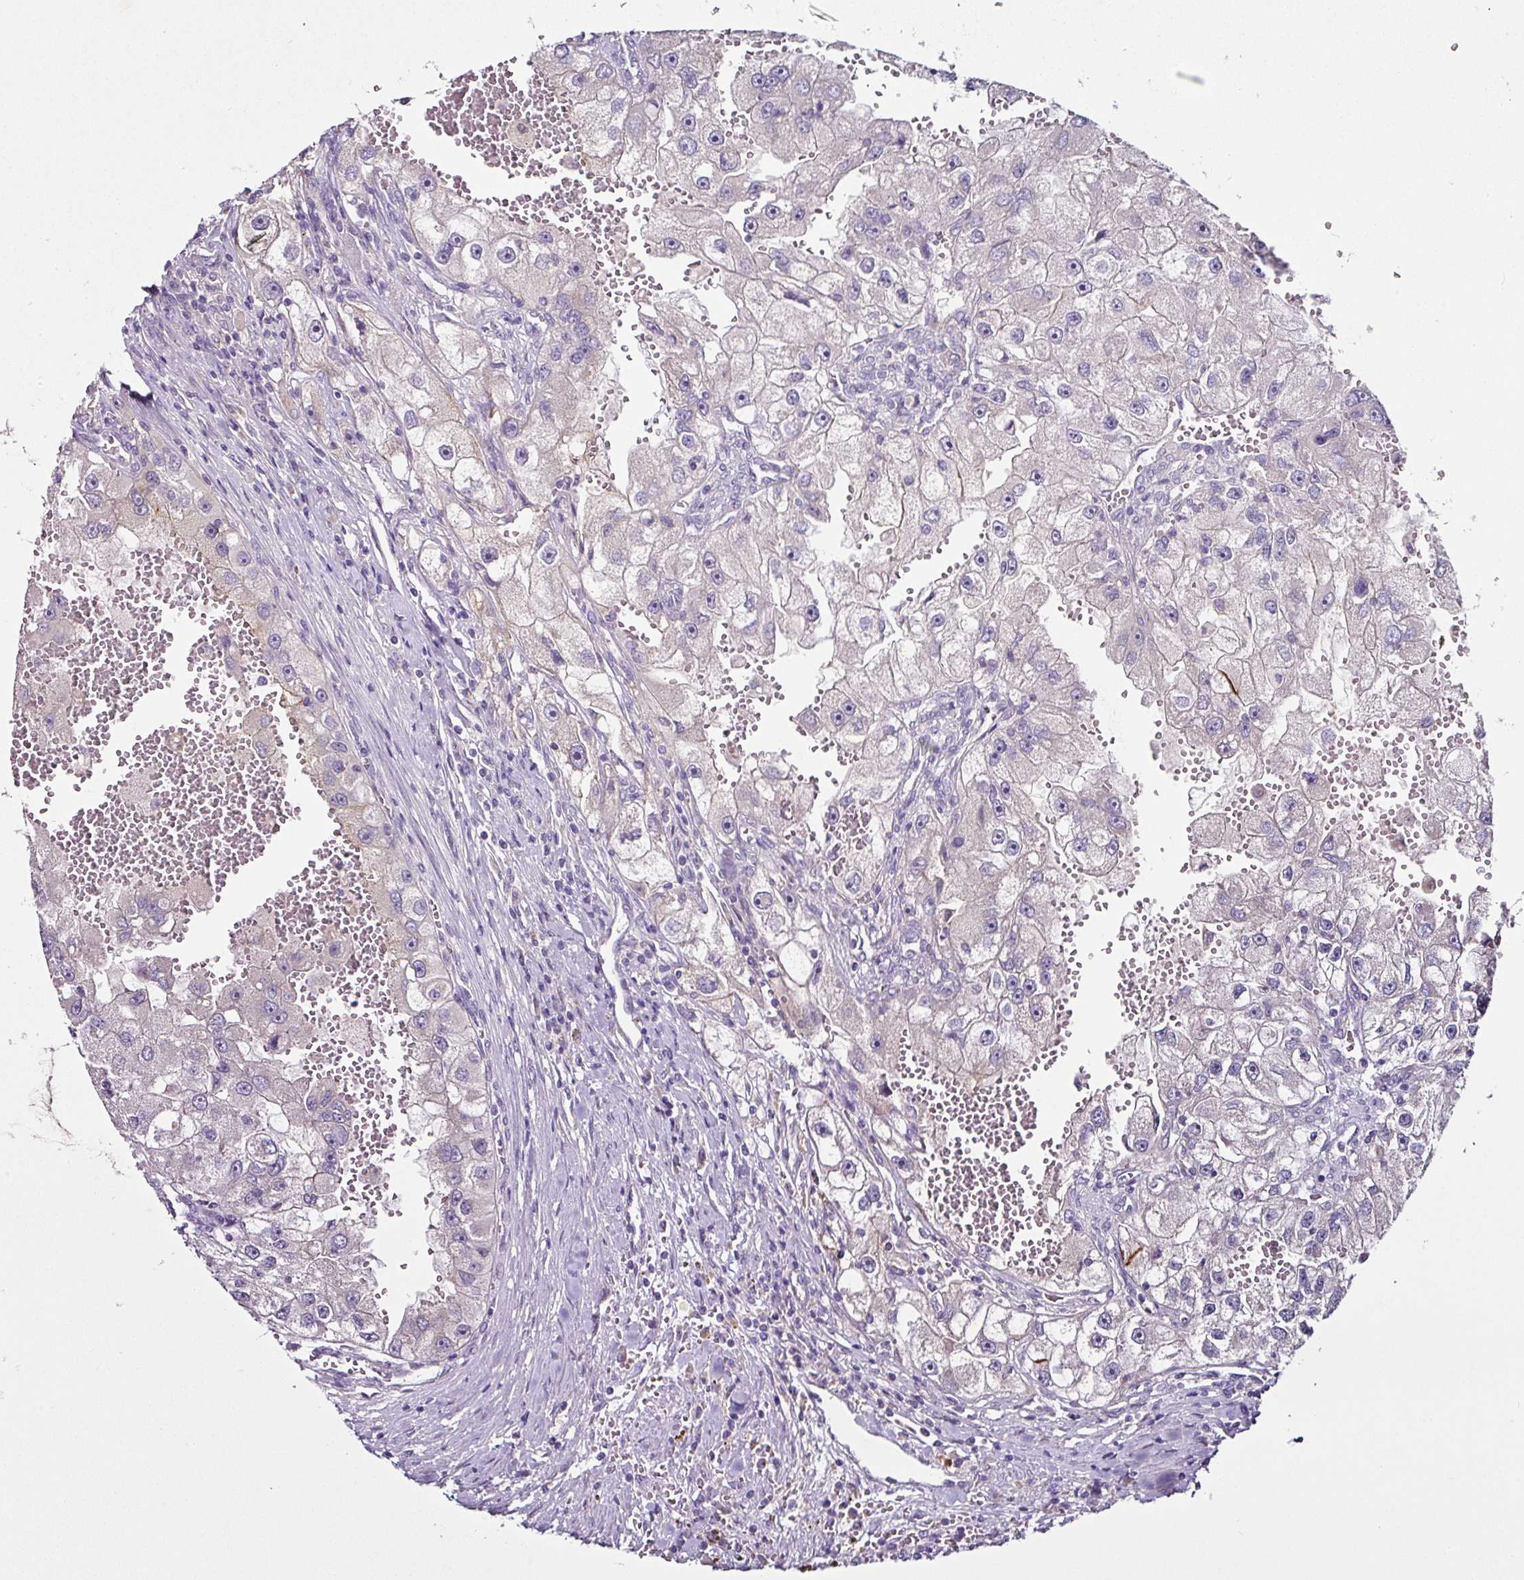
{"staining": {"intensity": "negative", "quantity": "none", "location": "none"}, "tissue": "renal cancer", "cell_type": "Tumor cells", "image_type": "cancer", "snomed": [{"axis": "morphology", "description": "Adenocarcinoma, NOS"}, {"axis": "topography", "description": "Kidney"}], "caption": "Immunohistochemistry (IHC) histopathology image of neoplastic tissue: renal cancer stained with DAB (3,3'-diaminobenzidine) displays no significant protein positivity in tumor cells. (Stains: DAB (3,3'-diaminobenzidine) immunohistochemistry (IHC) with hematoxylin counter stain, Microscopy: brightfield microscopy at high magnification).", "gene": "SKIC2", "patient": {"sex": "male", "age": 63}}